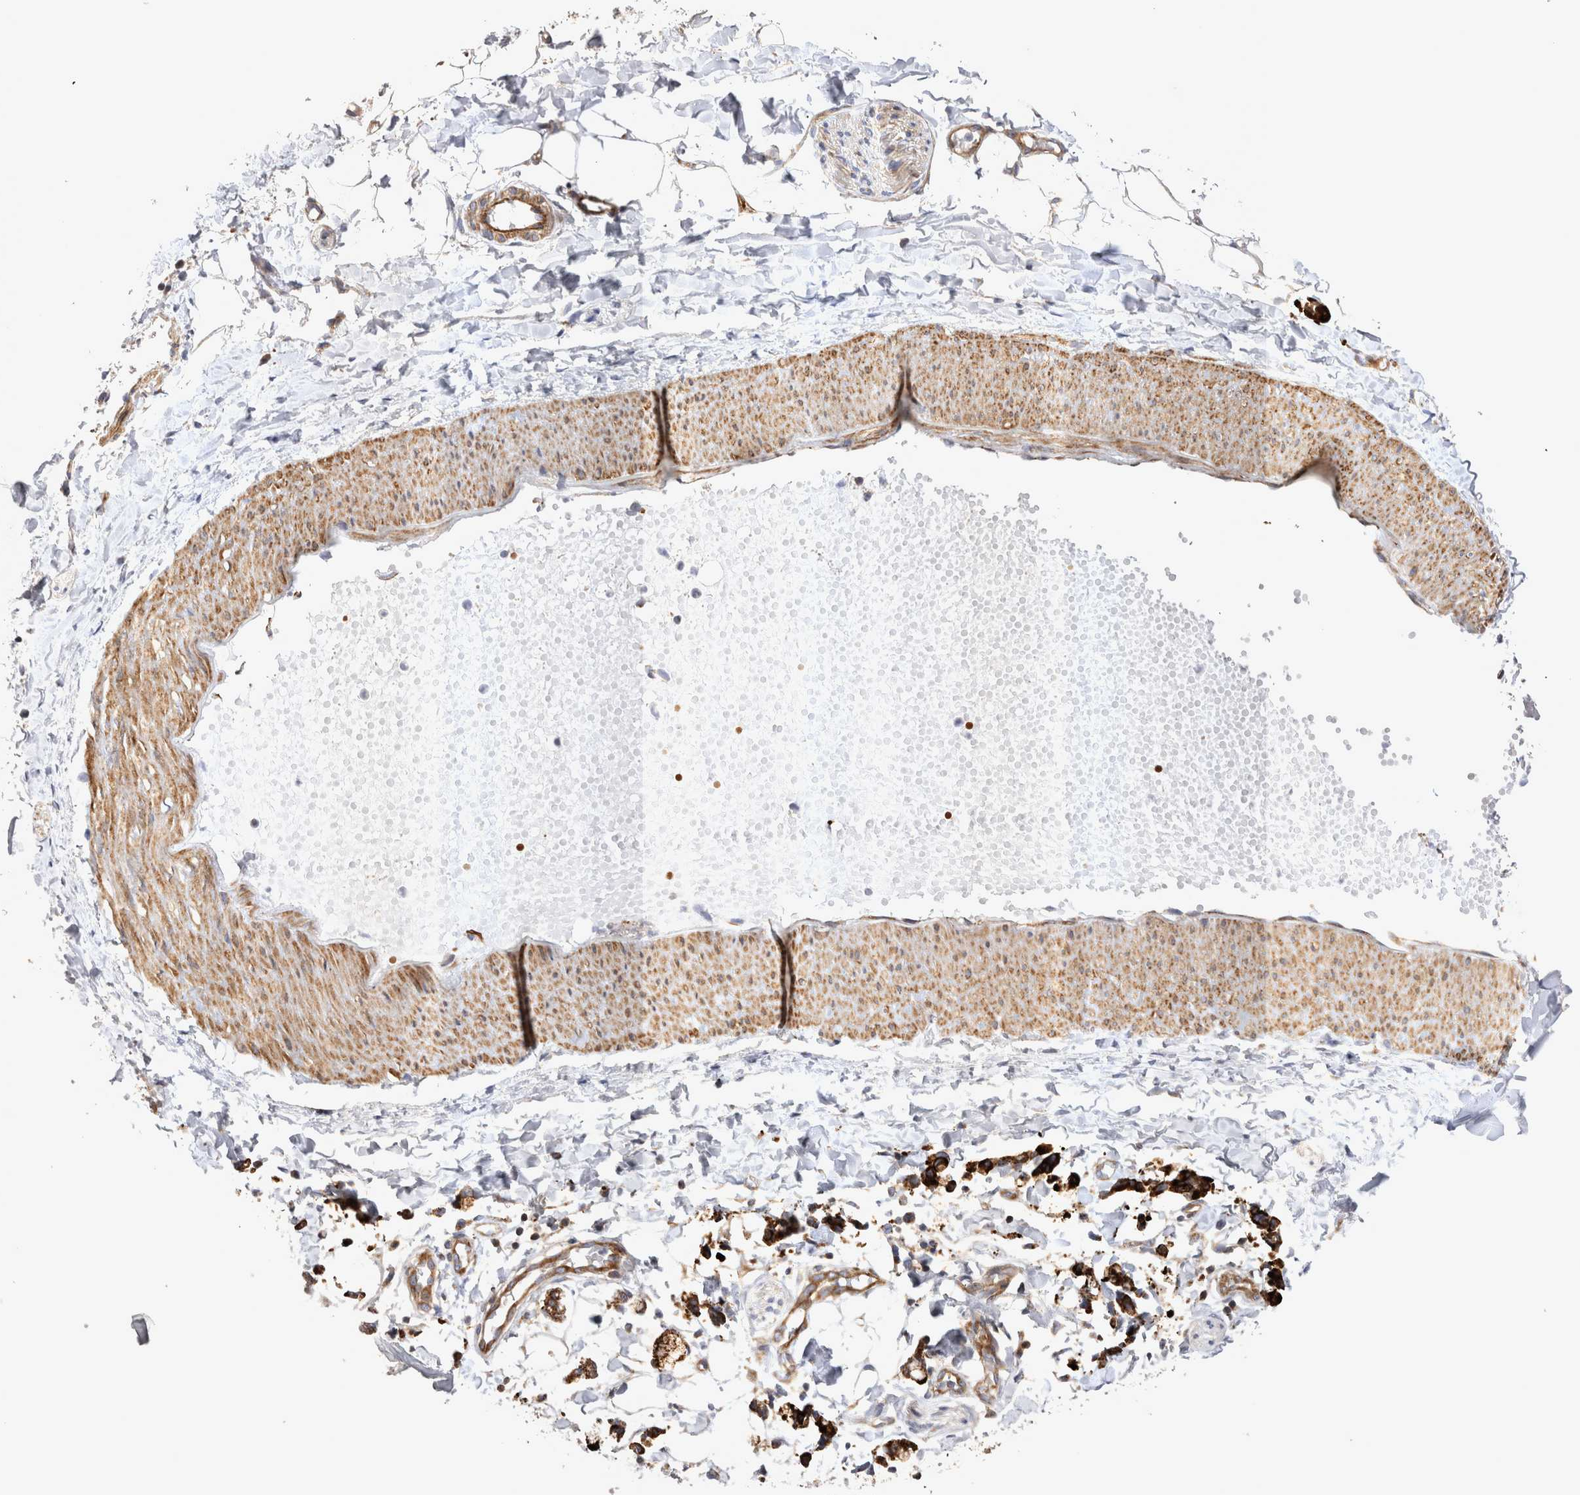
{"staining": {"intensity": "negative", "quantity": "none", "location": "none"}, "tissue": "adipose tissue", "cell_type": "Adipocytes", "image_type": "normal", "snomed": [{"axis": "morphology", "description": "Normal tissue, NOS"}, {"axis": "morphology", "description": "Adenocarcinoma, NOS"}, {"axis": "topography", "description": "Colon"}, {"axis": "topography", "description": "Peripheral nerve tissue"}], "caption": "High power microscopy image of an immunohistochemistry (IHC) histopathology image of unremarkable adipose tissue, revealing no significant expression in adipocytes. The staining is performed using DAB brown chromogen with nuclei counter-stained in using hematoxylin.", "gene": "TSPOAP1", "patient": {"sex": "male", "age": 14}}